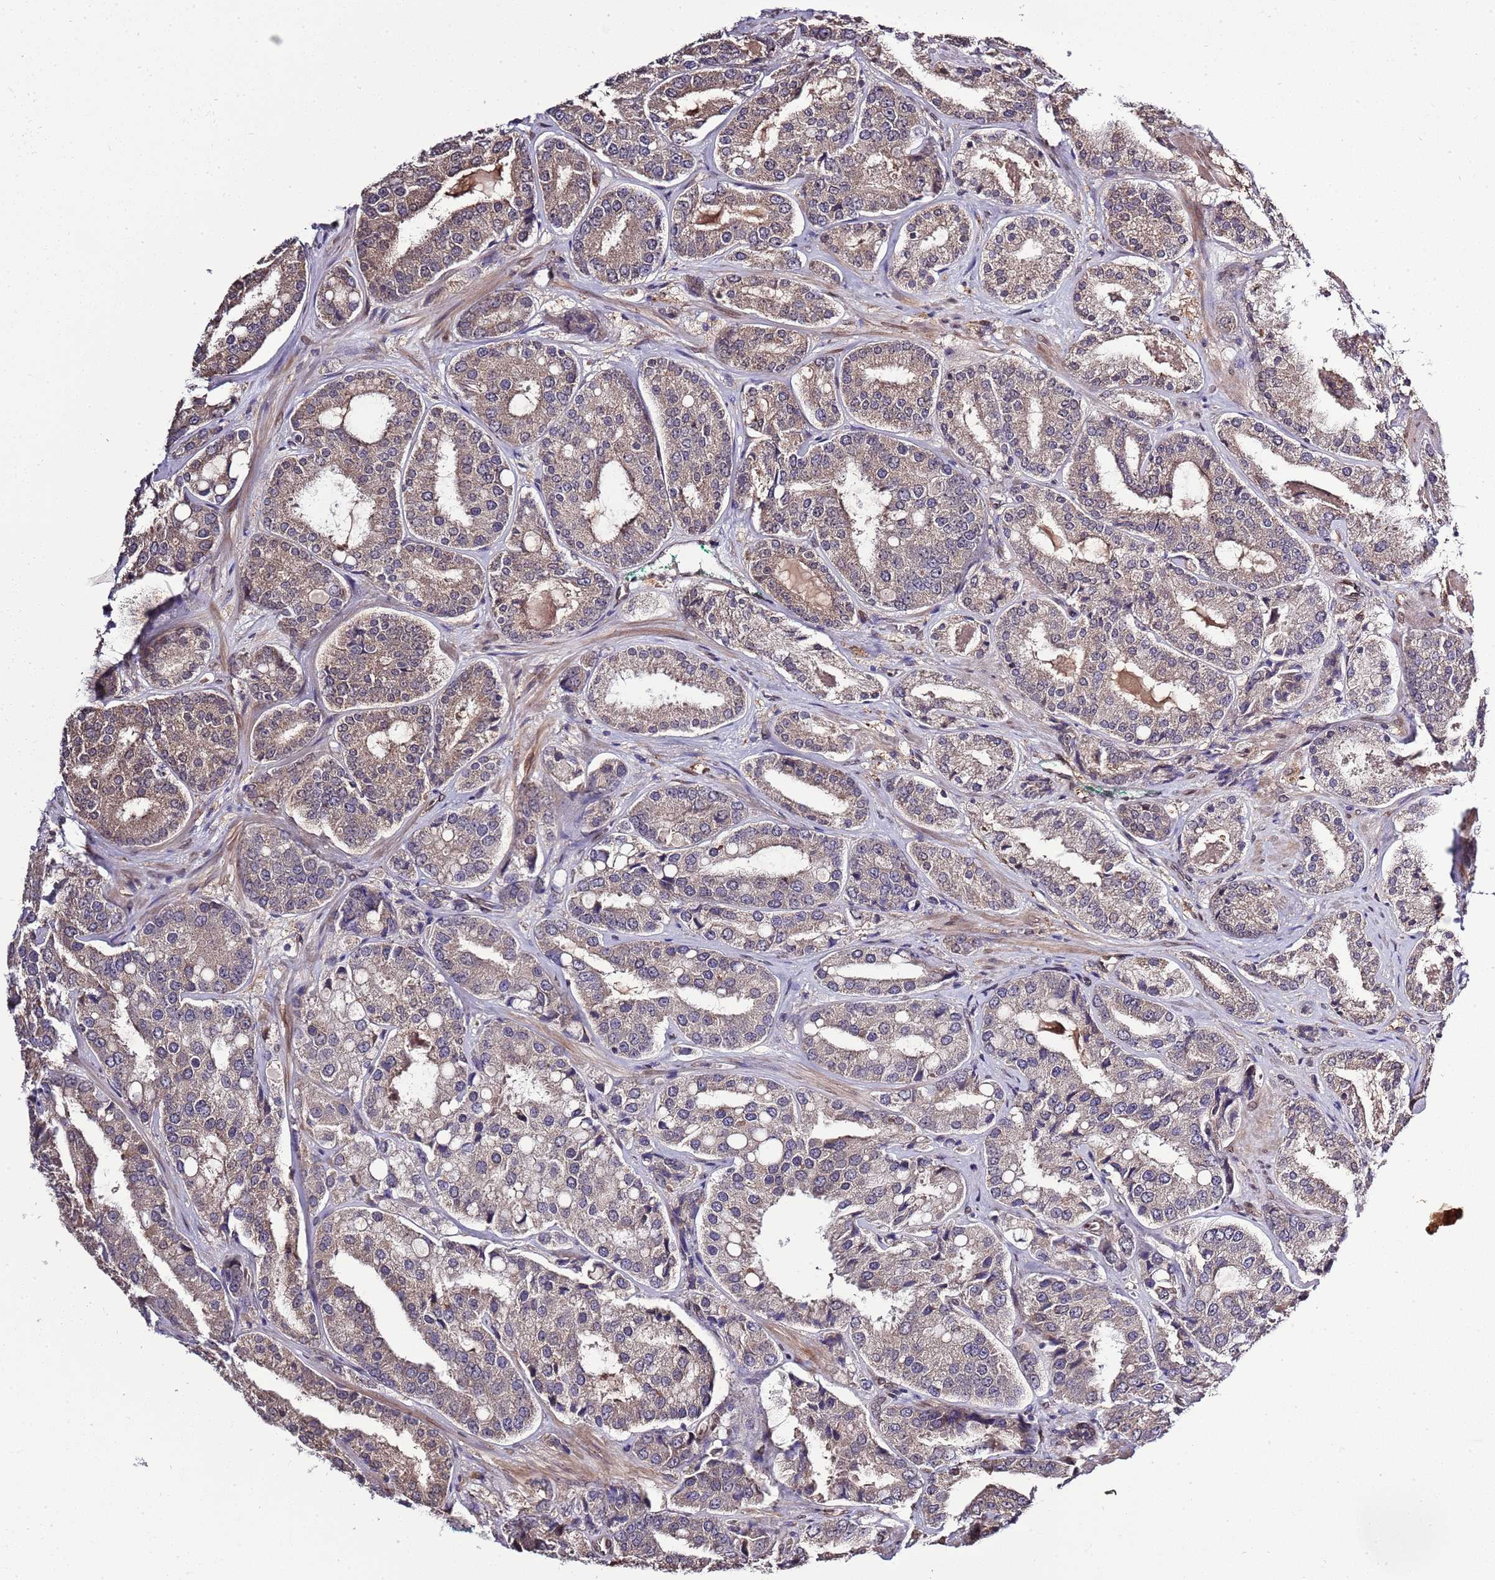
{"staining": {"intensity": "weak", "quantity": "25%-75%", "location": "cytoplasmic/membranous"}, "tissue": "prostate cancer", "cell_type": "Tumor cells", "image_type": "cancer", "snomed": [{"axis": "morphology", "description": "Adenocarcinoma, High grade"}, {"axis": "topography", "description": "Prostate"}], "caption": "Human prostate cancer (adenocarcinoma (high-grade)) stained with a brown dye demonstrates weak cytoplasmic/membranous positive positivity in approximately 25%-75% of tumor cells.", "gene": "ZNF665", "patient": {"sex": "male", "age": 63}}